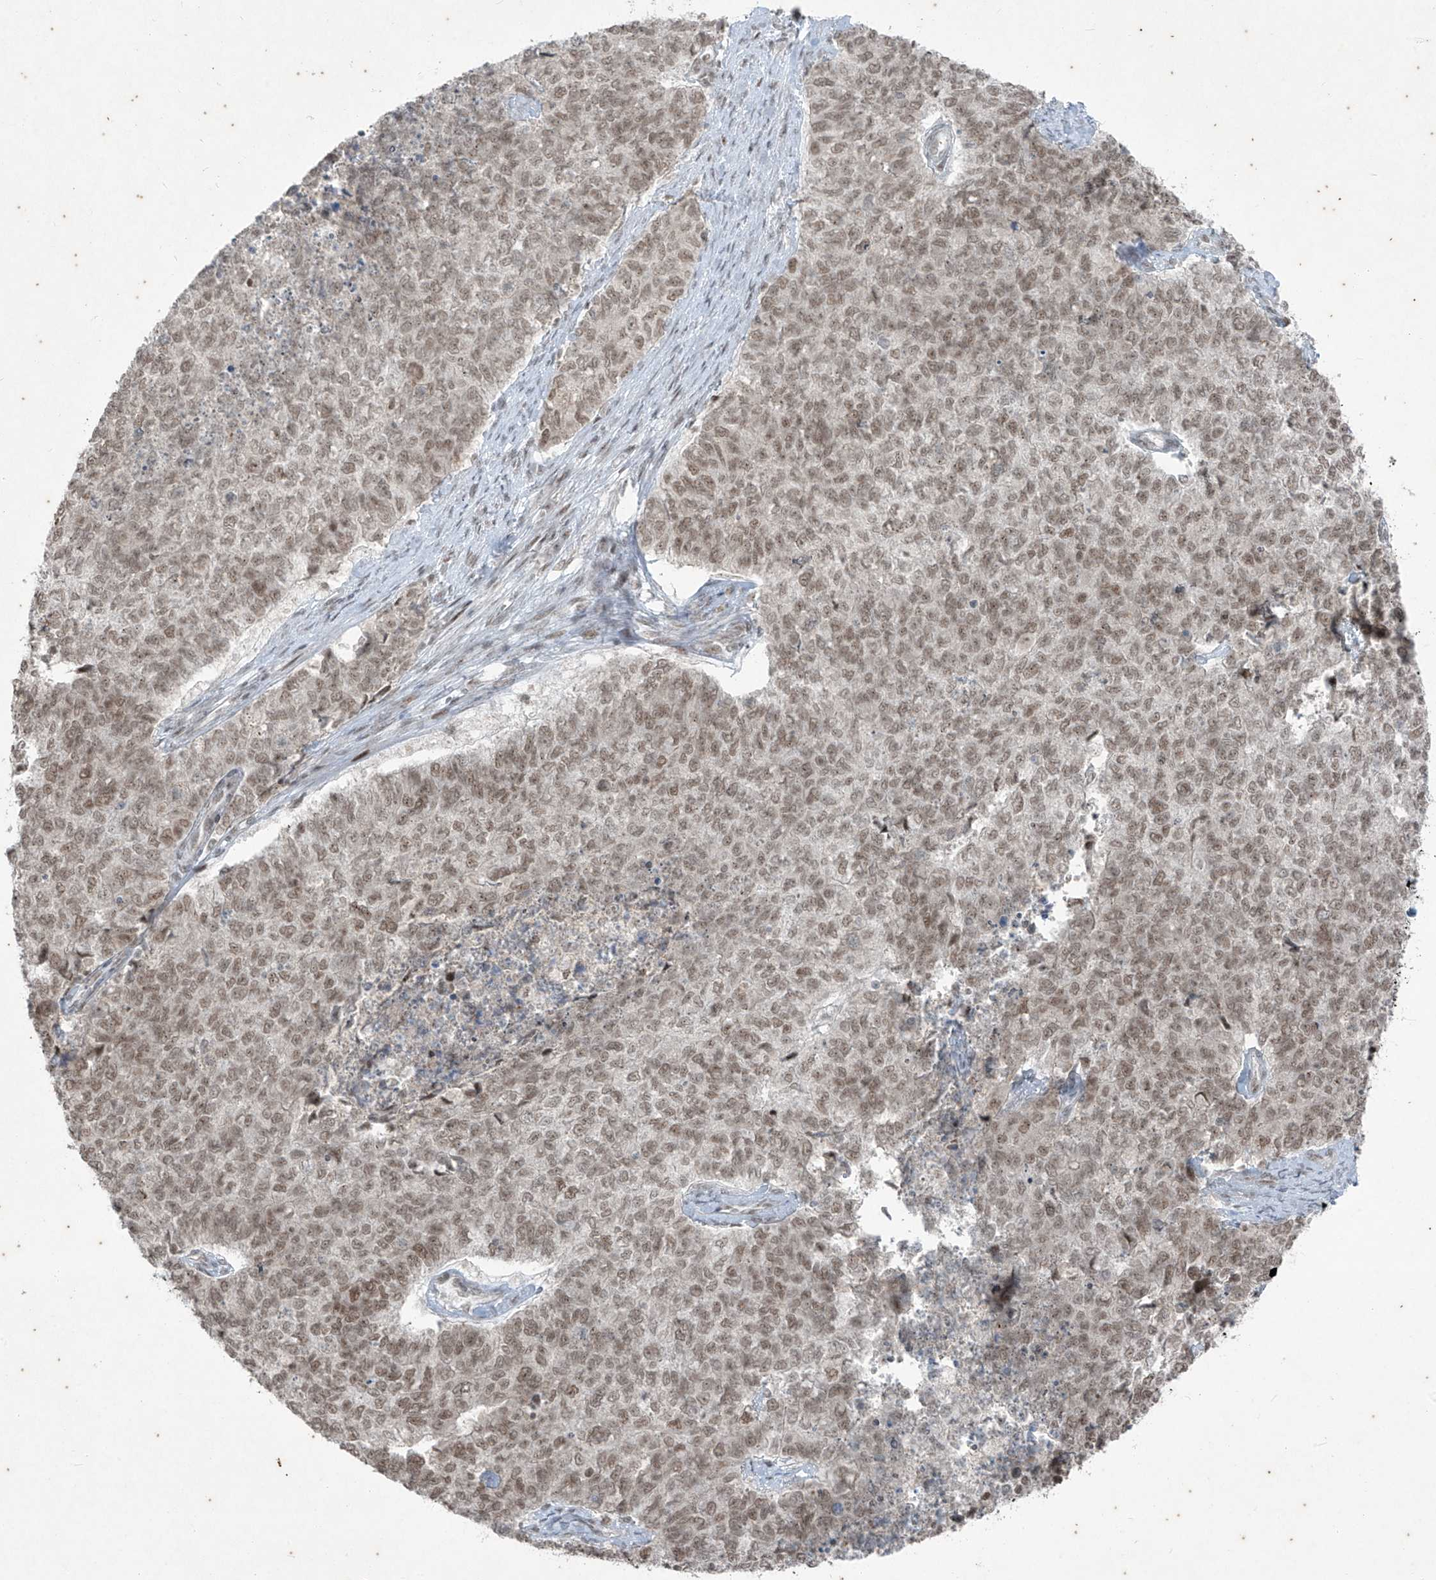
{"staining": {"intensity": "moderate", "quantity": ">75%", "location": "nuclear"}, "tissue": "cervical cancer", "cell_type": "Tumor cells", "image_type": "cancer", "snomed": [{"axis": "morphology", "description": "Squamous cell carcinoma, NOS"}, {"axis": "topography", "description": "Cervix"}], "caption": "Immunohistochemical staining of cervical cancer (squamous cell carcinoma) demonstrates medium levels of moderate nuclear positivity in approximately >75% of tumor cells.", "gene": "ZNF354B", "patient": {"sex": "female", "age": 63}}